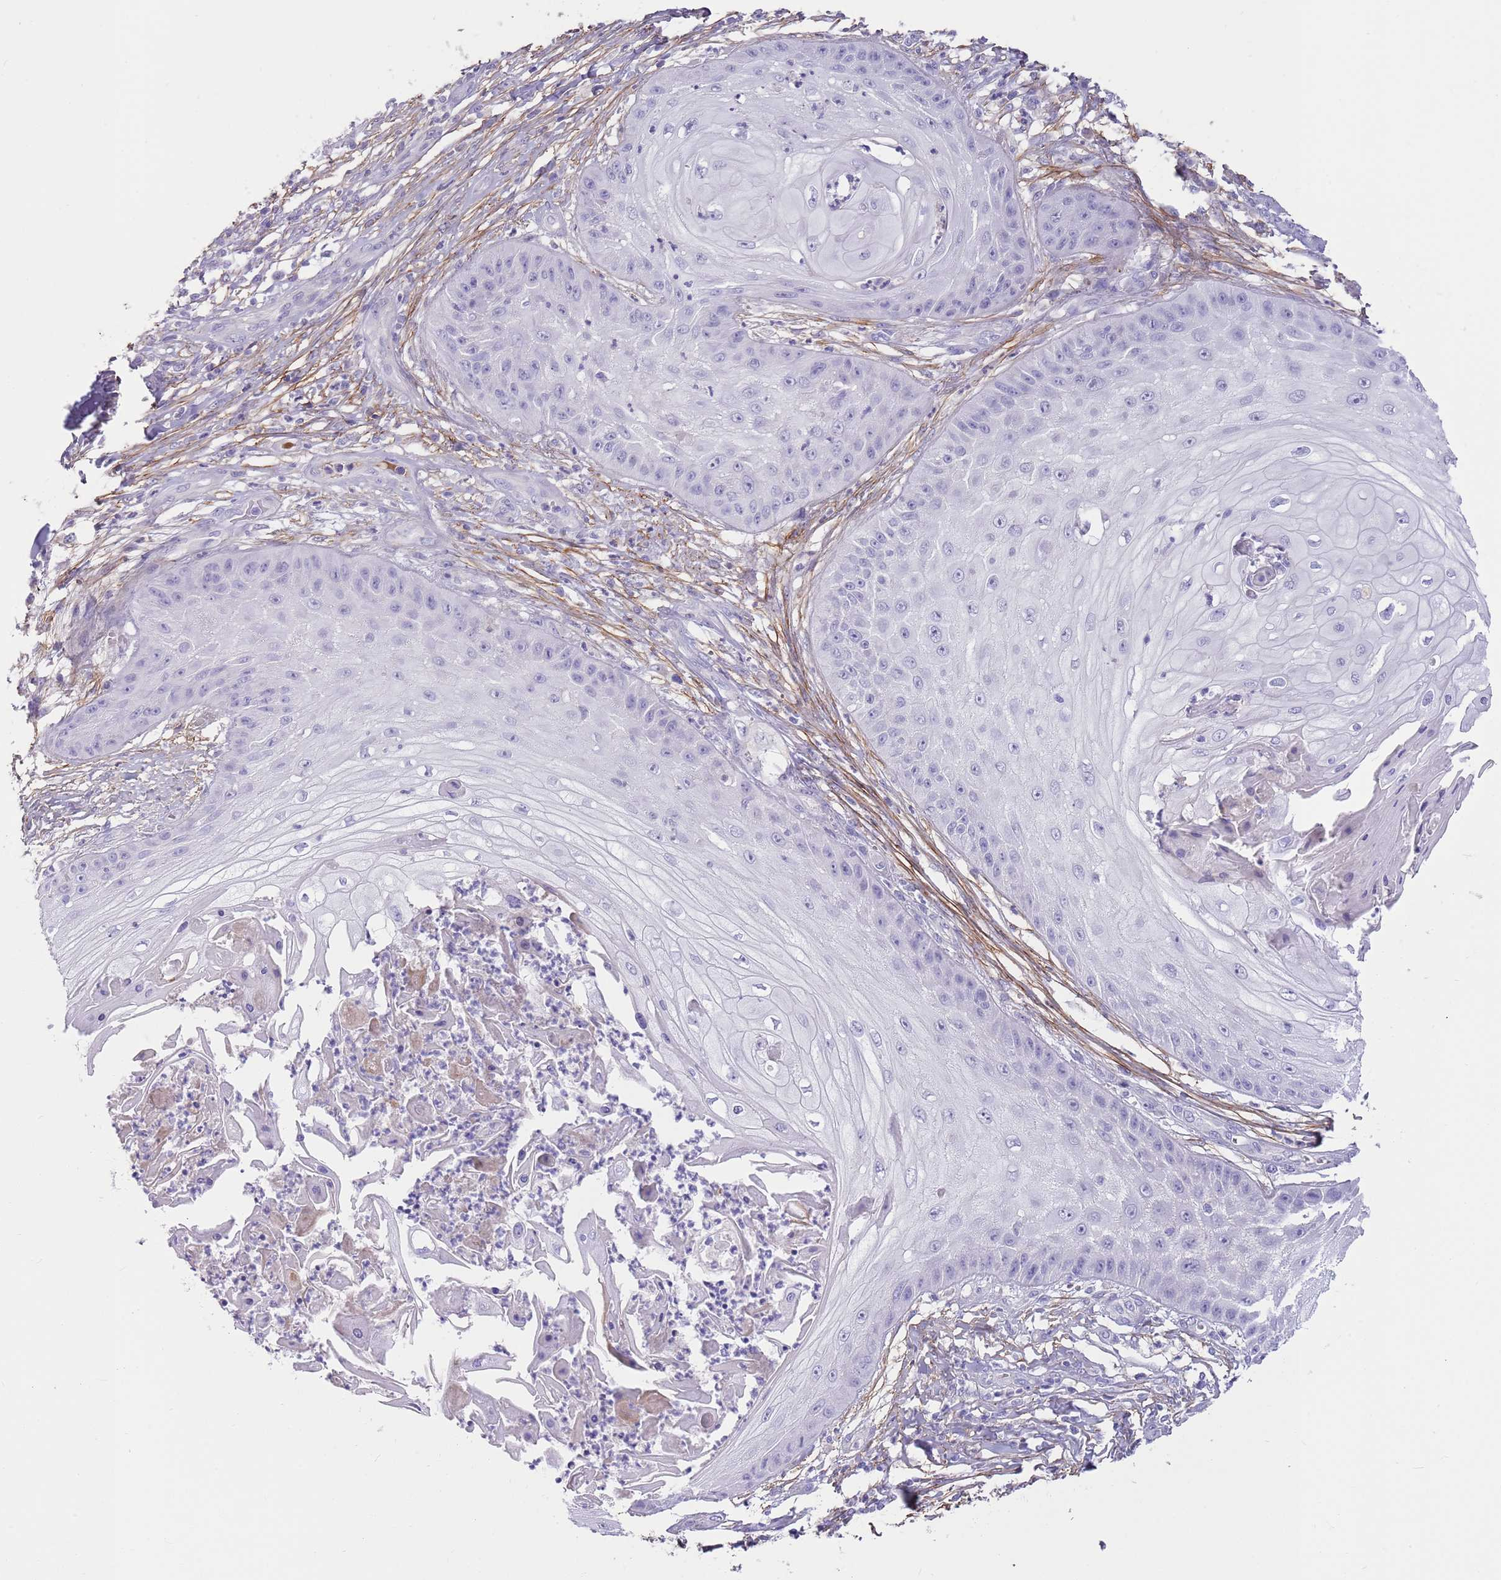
{"staining": {"intensity": "negative", "quantity": "none", "location": "none"}, "tissue": "skin cancer", "cell_type": "Tumor cells", "image_type": "cancer", "snomed": [{"axis": "morphology", "description": "Squamous cell carcinoma, NOS"}, {"axis": "topography", "description": "Skin"}], "caption": "Skin squamous cell carcinoma was stained to show a protein in brown. There is no significant staining in tumor cells. (Immunohistochemistry (ihc), brightfield microscopy, high magnification).", "gene": "LEPROTL1", "patient": {"sex": "male", "age": 70}}